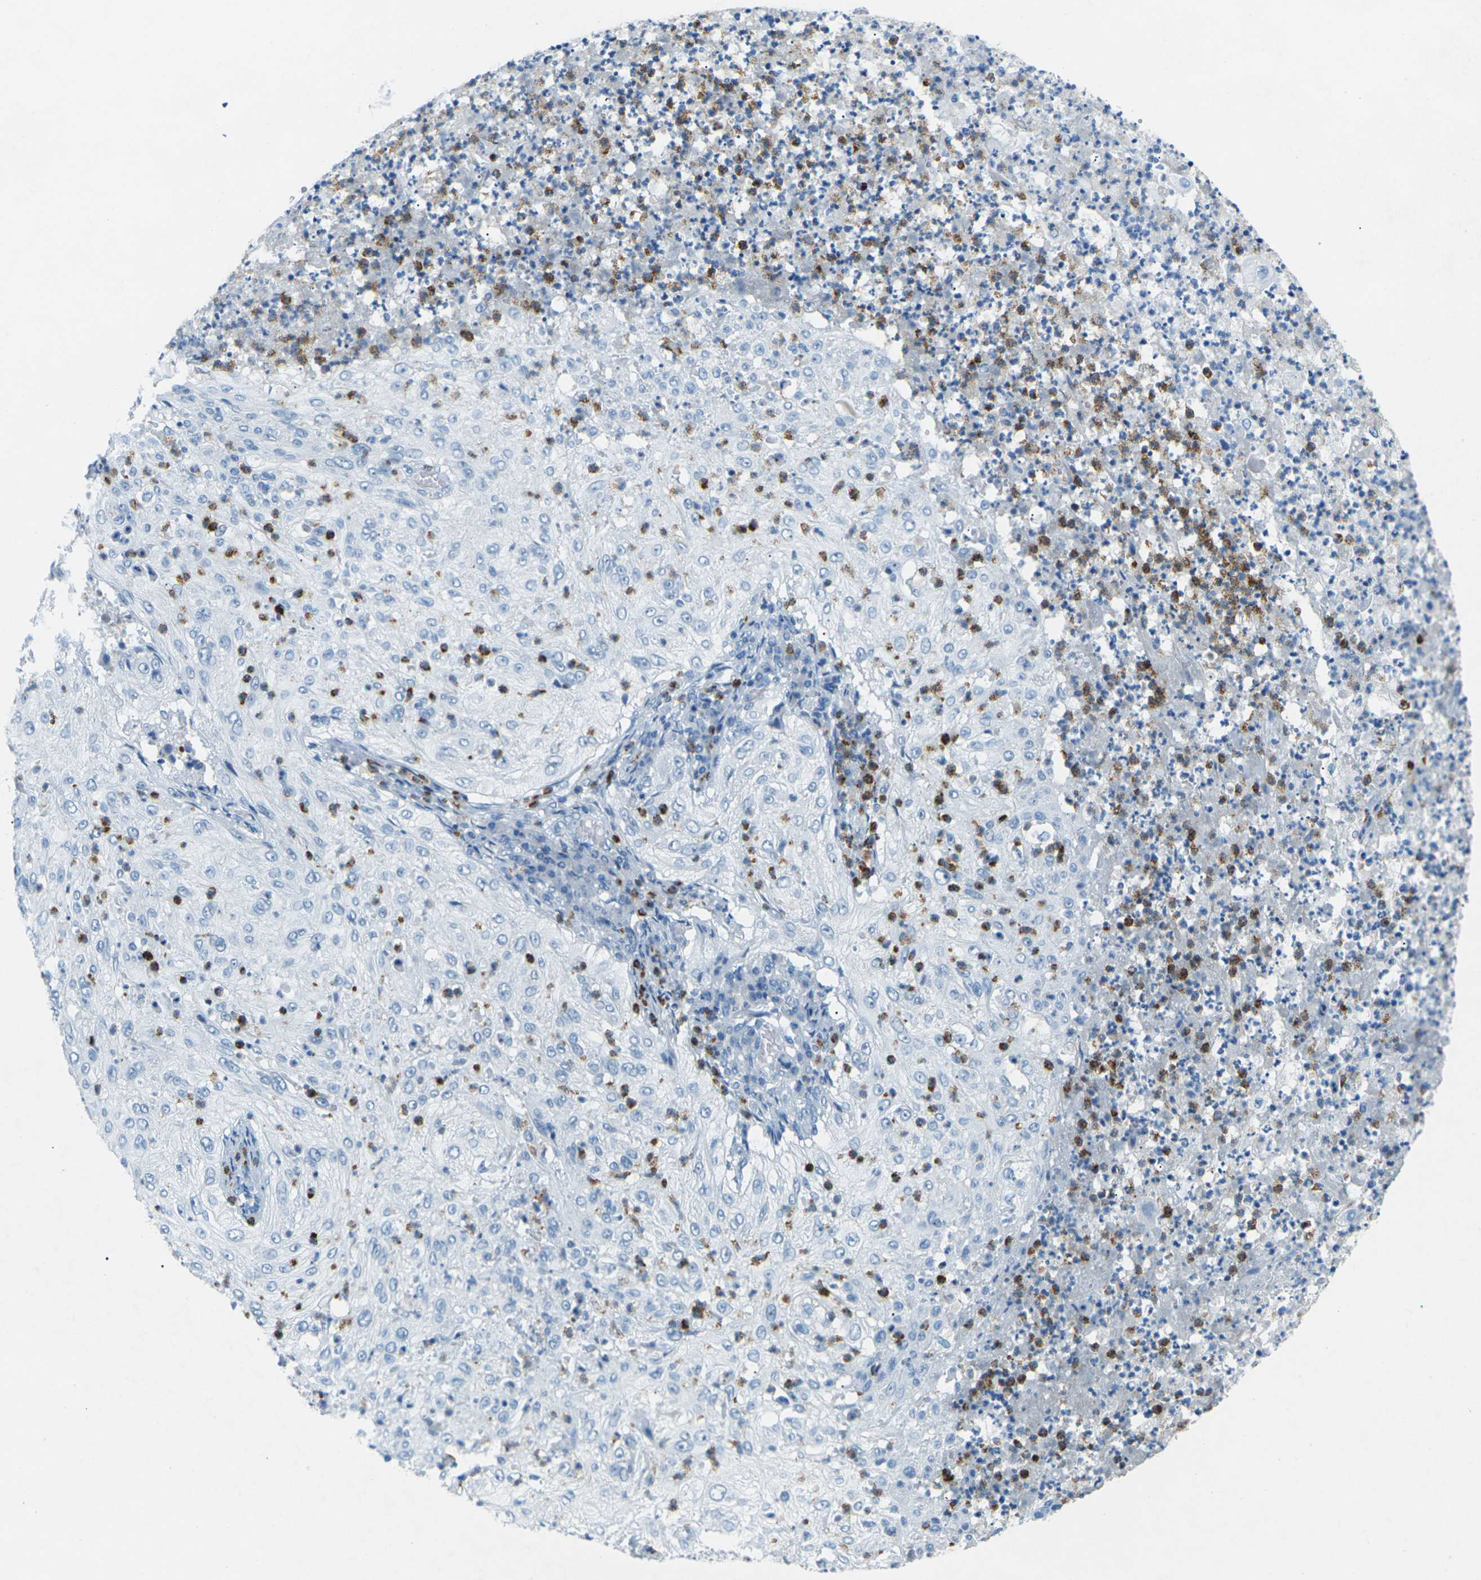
{"staining": {"intensity": "negative", "quantity": "none", "location": "none"}, "tissue": "lung cancer", "cell_type": "Tumor cells", "image_type": "cancer", "snomed": [{"axis": "morphology", "description": "Inflammation, NOS"}, {"axis": "morphology", "description": "Squamous cell carcinoma, NOS"}, {"axis": "topography", "description": "Lymph node"}, {"axis": "topography", "description": "Soft tissue"}, {"axis": "topography", "description": "Lung"}], "caption": "This is a histopathology image of IHC staining of squamous cell carcinoma (lung), which shows no expression in tumor cells.", "gene": "CDH16", "patient": {"sex": "male", "age": 66}}